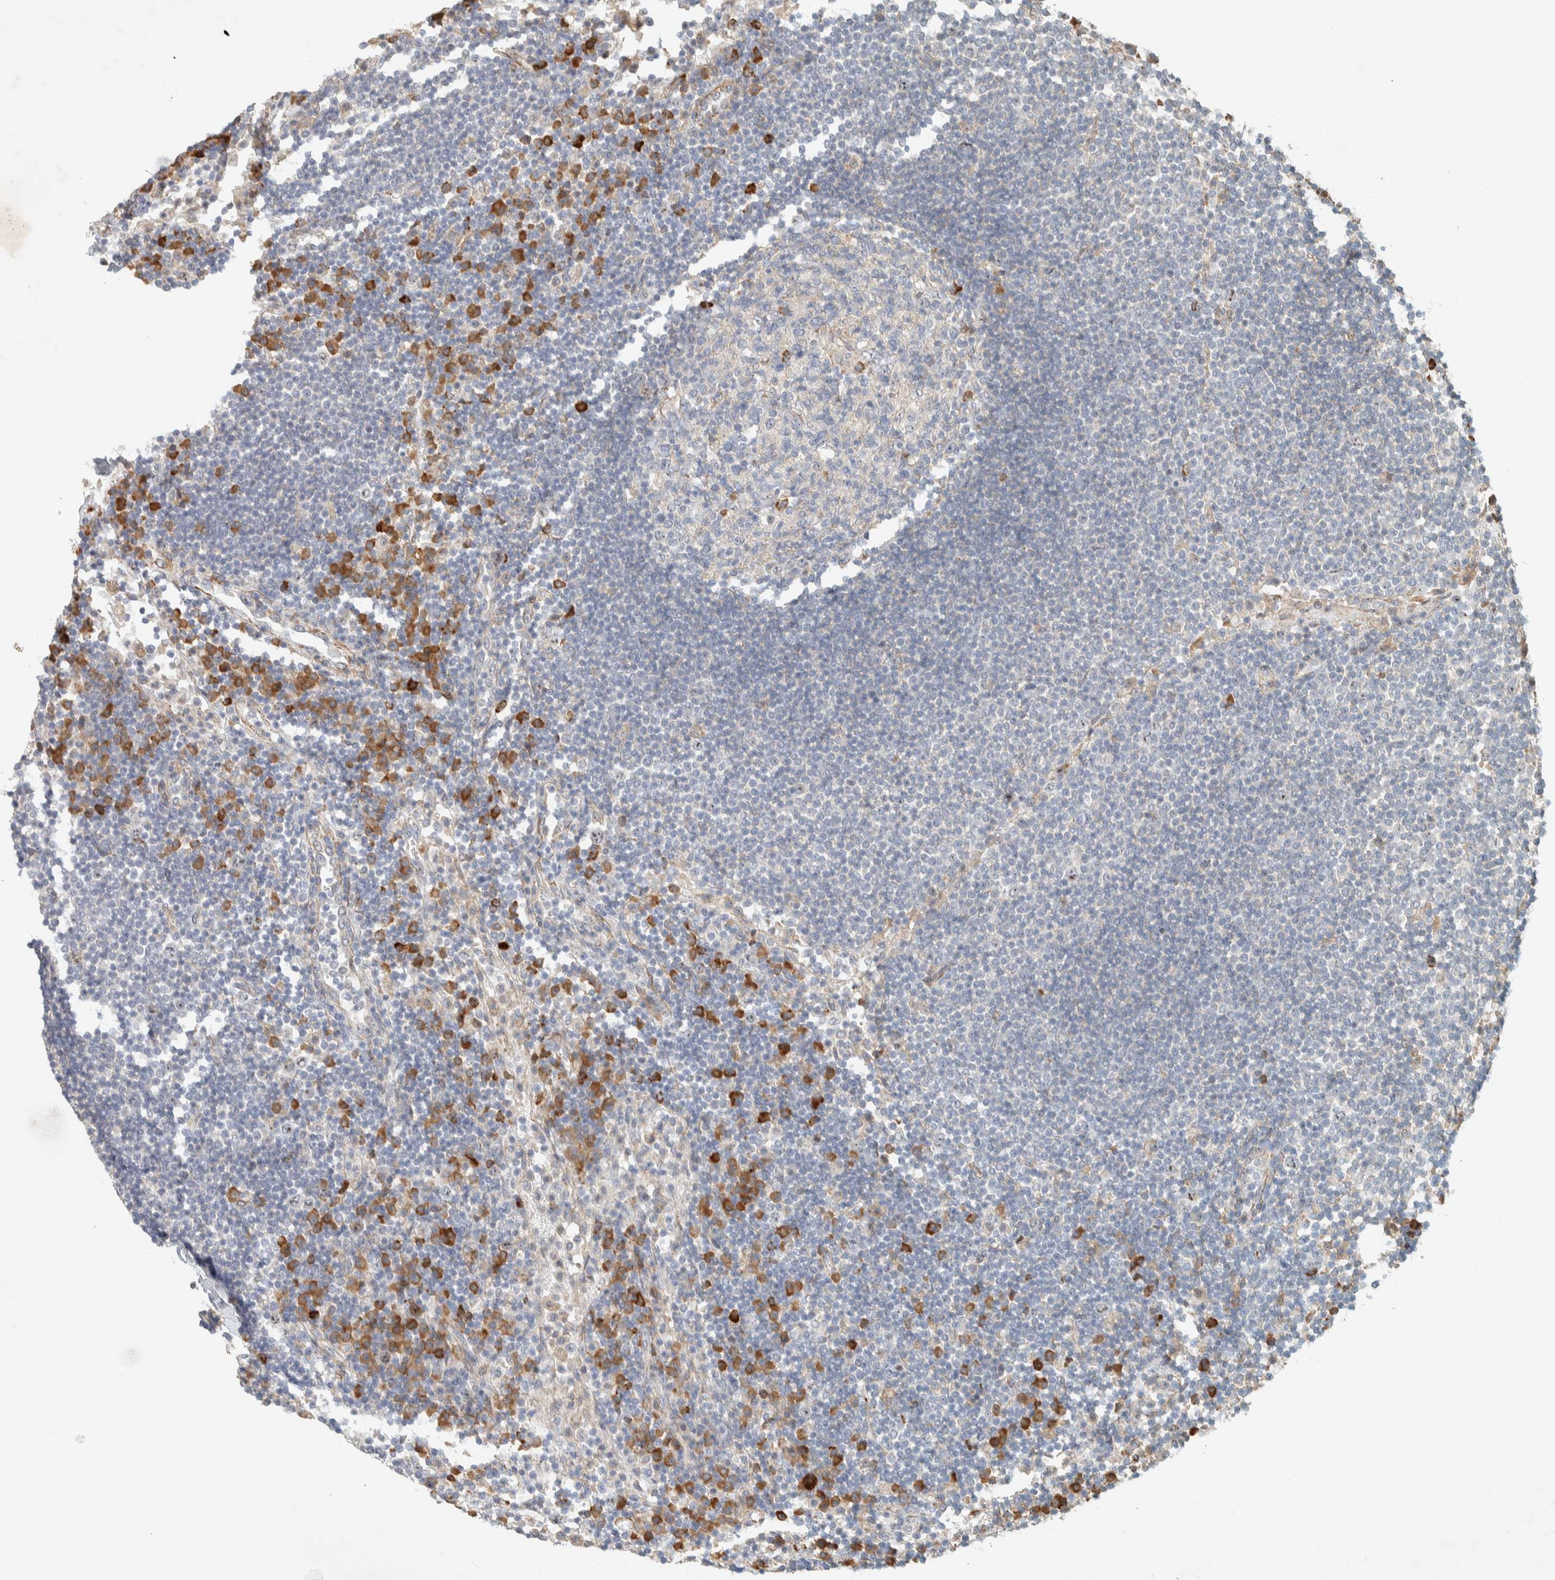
{"staining": {"intensity": "moderate", "quantity": "<25%", "location": "cytoplasmic/membranous"}, "tissue": "lymph node", "cell_type": "Germinal center cells", "image_type": "normal", "snomed": [{"axis": "morphology", "description": "Normal tissue, NOS"}, {"axis": "topography", "description": "Lymph node"}], "caption": "Germinal center cells demonstrate low levels of moderate cytoplasmic/membranous positivity in about <25% of cells in benign human lymph node.", "gene": "KLHL40", "patient": {"sex": "female", "age": 53}}